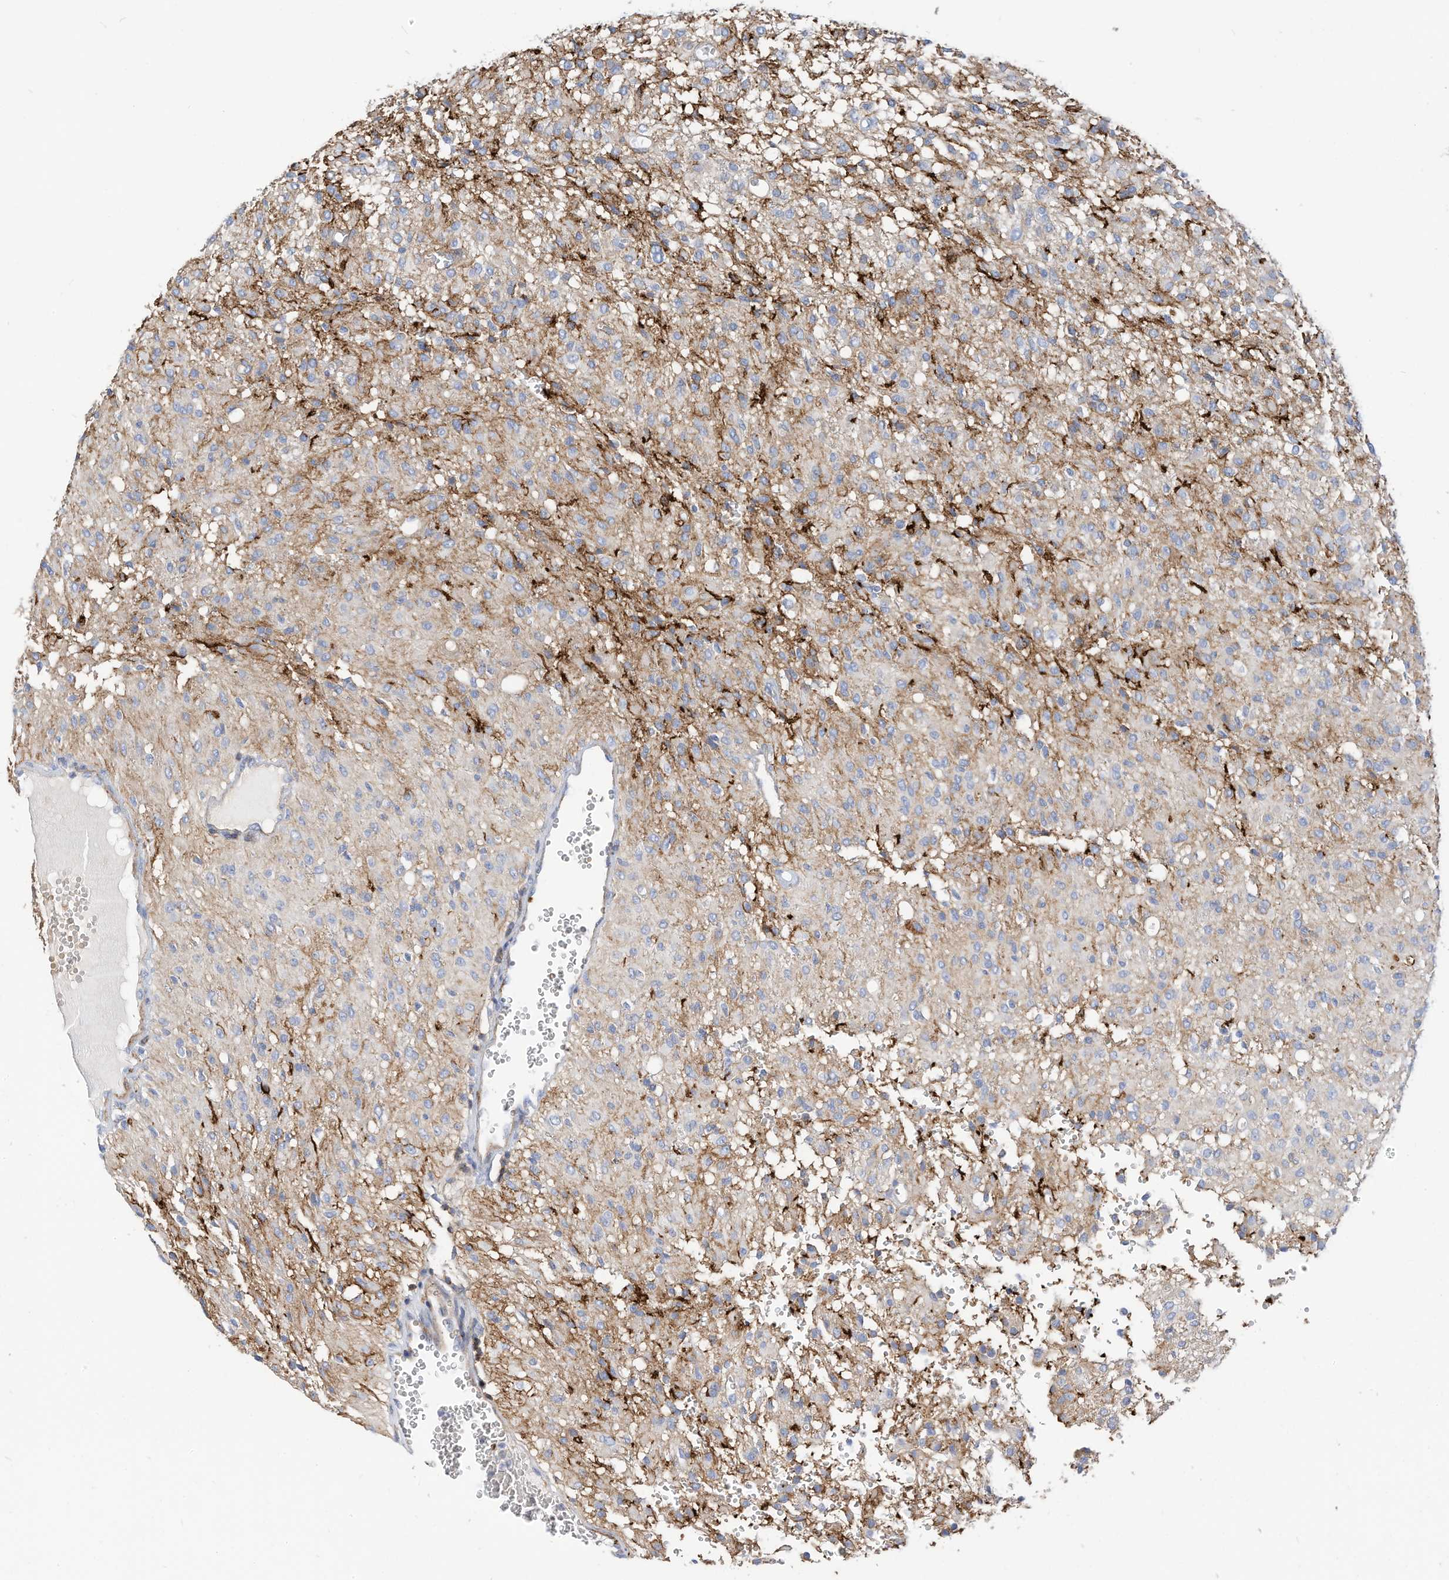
{"staining": {"intensity": "negative", "quantity": "none", "location": "none"}, "tissue": "glioma", "cell_type": "Tumor cells", "image_type": "cancer", "snomed": [{"axis": "morphology", "description": "Glioma, malignant, High grade"}, {"axis": "topography", "description": "Brain"}], "caption": "DAB immunohistochemical staining of human glioma shows no significant positivity in tumor cells.", "gene": "TXNDC9", "patient": {"sex": "female", "age": 59}}